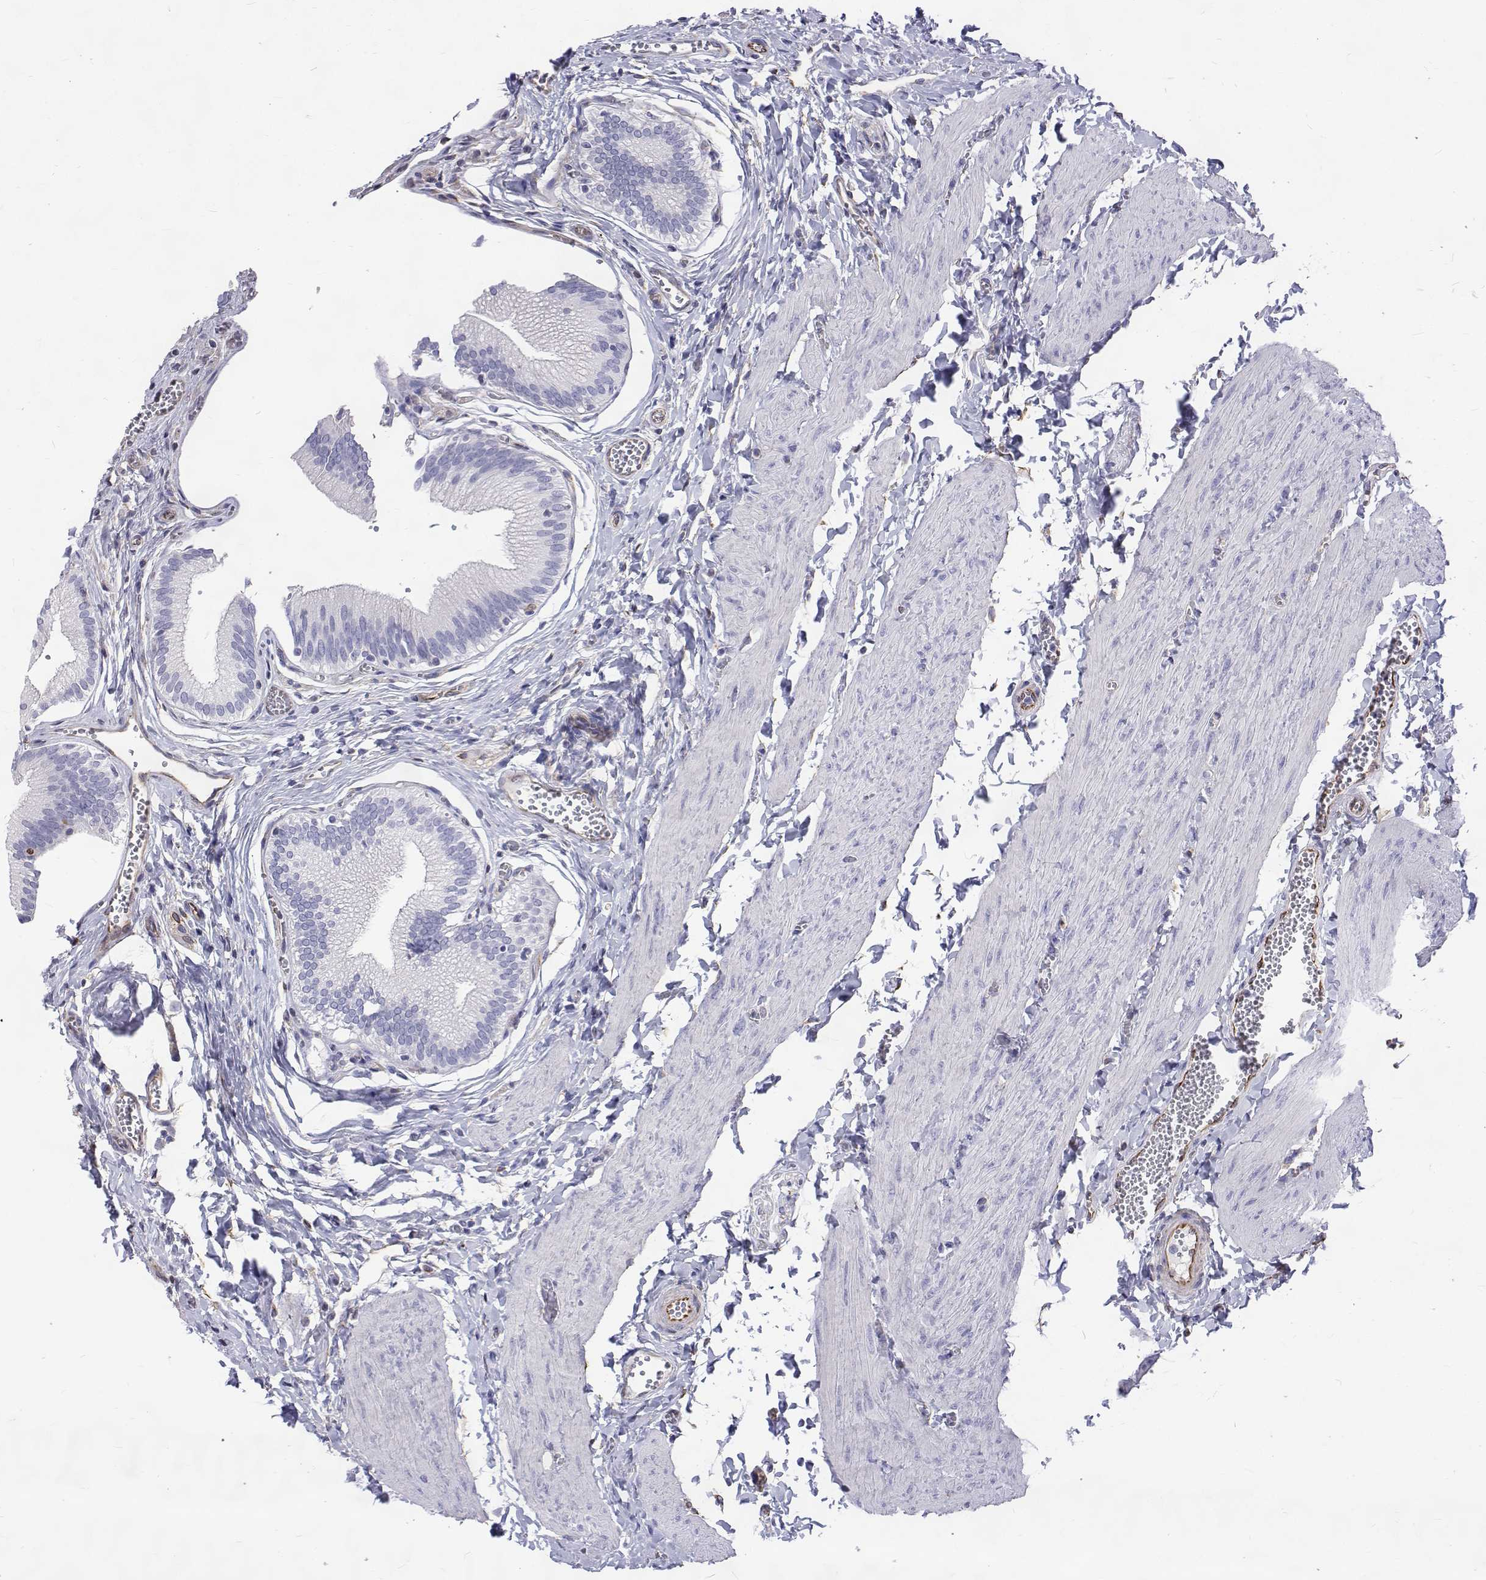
{"staining": {"intensity": "negative", "quantity": "none", "location": "none"}, "tissue": "gallbladder", "cell_type": "Glandular cells", "image_type": "normal", "snomed": [{"axis": "morphology", "description": "Normal tissue, NOS"}, {"axis": "topography", "description": "Gallbladder"}, {"axis": "topography", "description": "Peripheral nerve tissue"}], "caption": "Immunohistochemistry histopathology image of benign gallbladder stained for a protein (brown), which displays no positivity in glandular cells.", "gene": "OPRPN", "patient": {"sex": "male", "age": 17}}